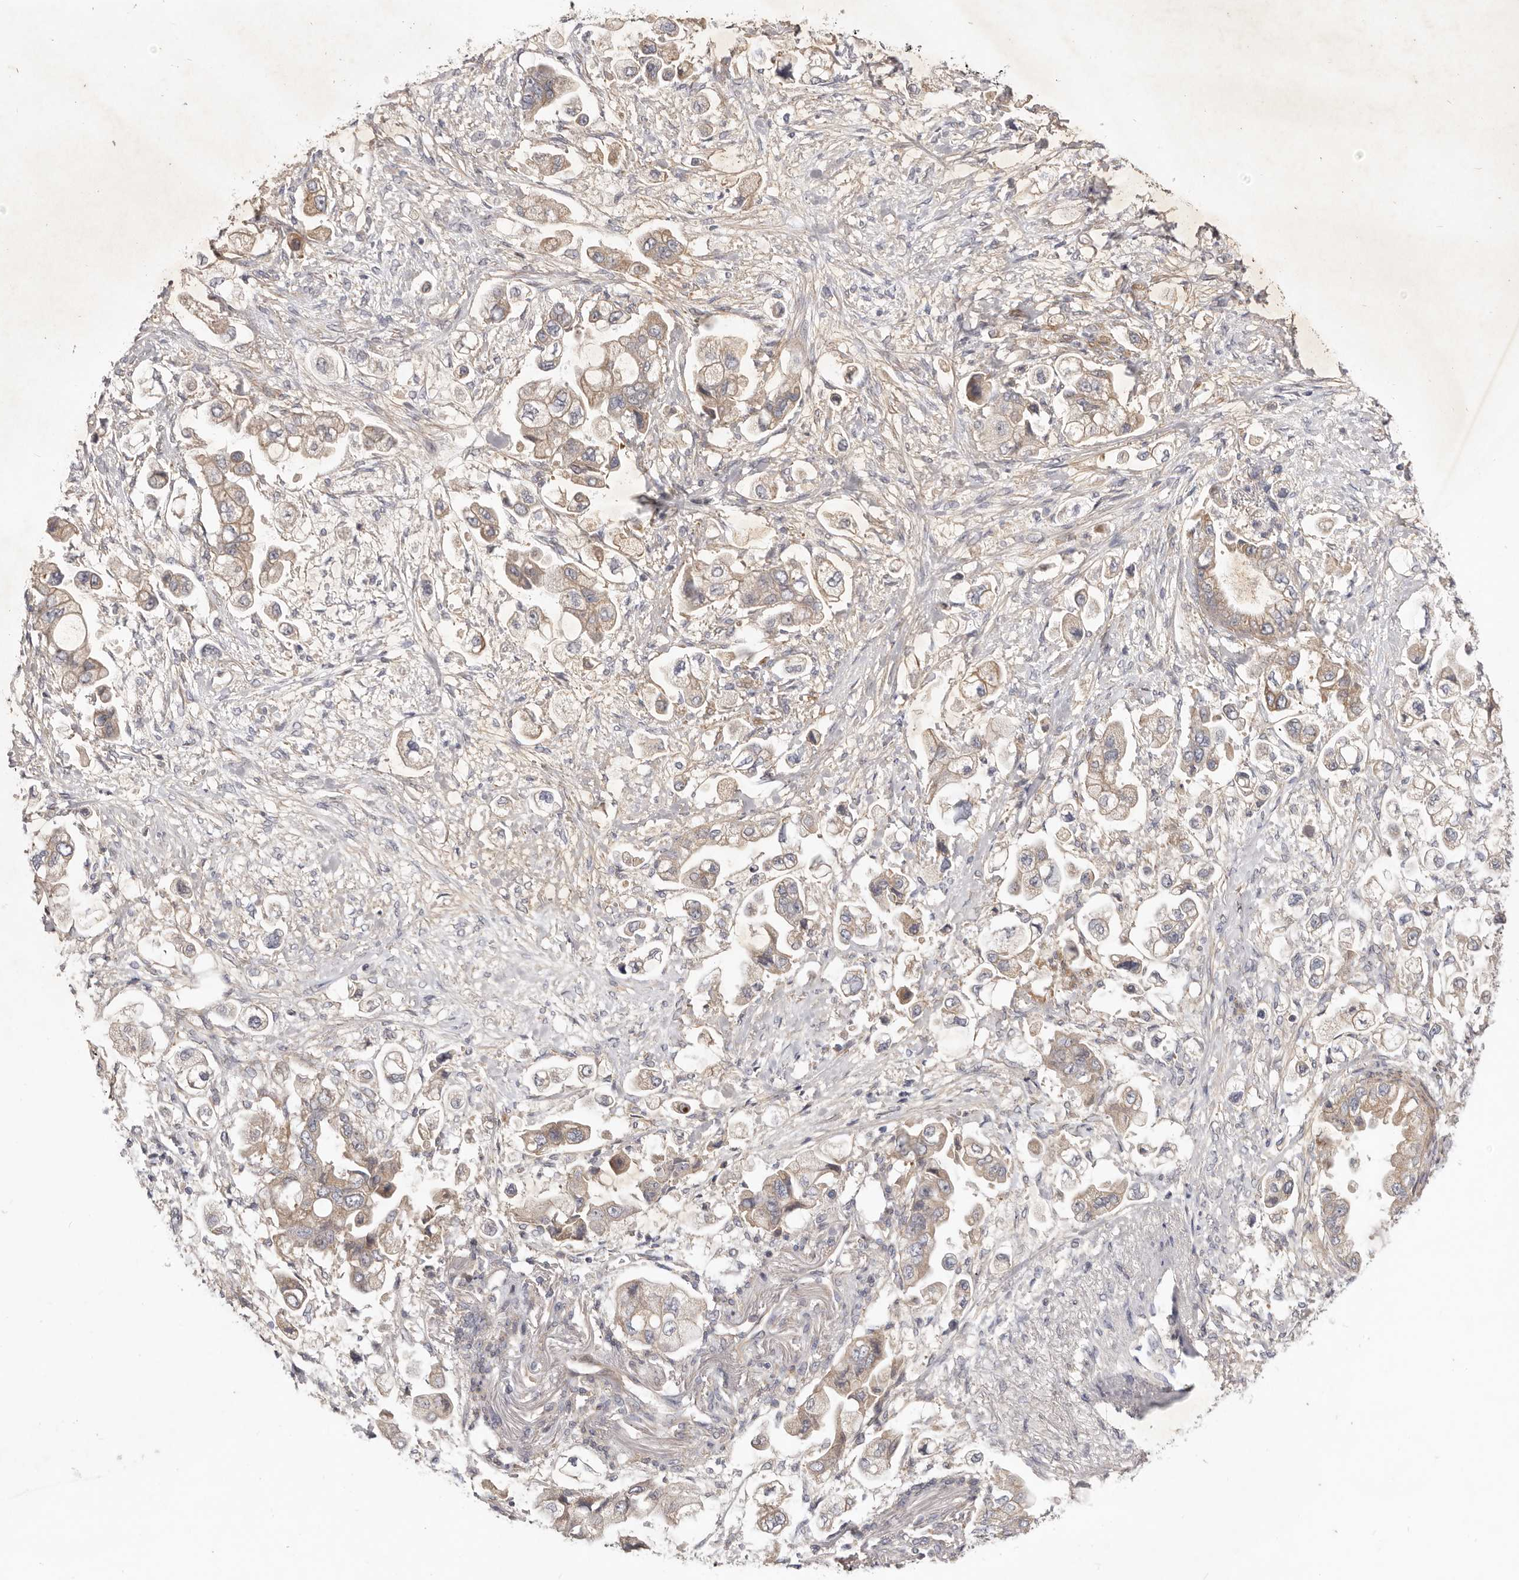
{"staining": {"intensity": "weak", "quantity": ">75%", "location": "cytoplasmic/membranous"}, "tissue": "stomach cancer", "cell_type": "Tumor cells", "image_type": "cancer", "snomed": [{"axis": "morphology", "description": "Adenocarcinoma, NOS"}, {"axis": "topography", "description": "Stomach"}], "caption": "IHC (DAB (3,3'-diaminobenzidine)) staining of human stomach cancer exhibits weak cytoplasmic/membranous protein staining in approximately >75% of tumor cells.", "gene": "ADAMTS9", "patient": {"sex": "male", "age": 62}}